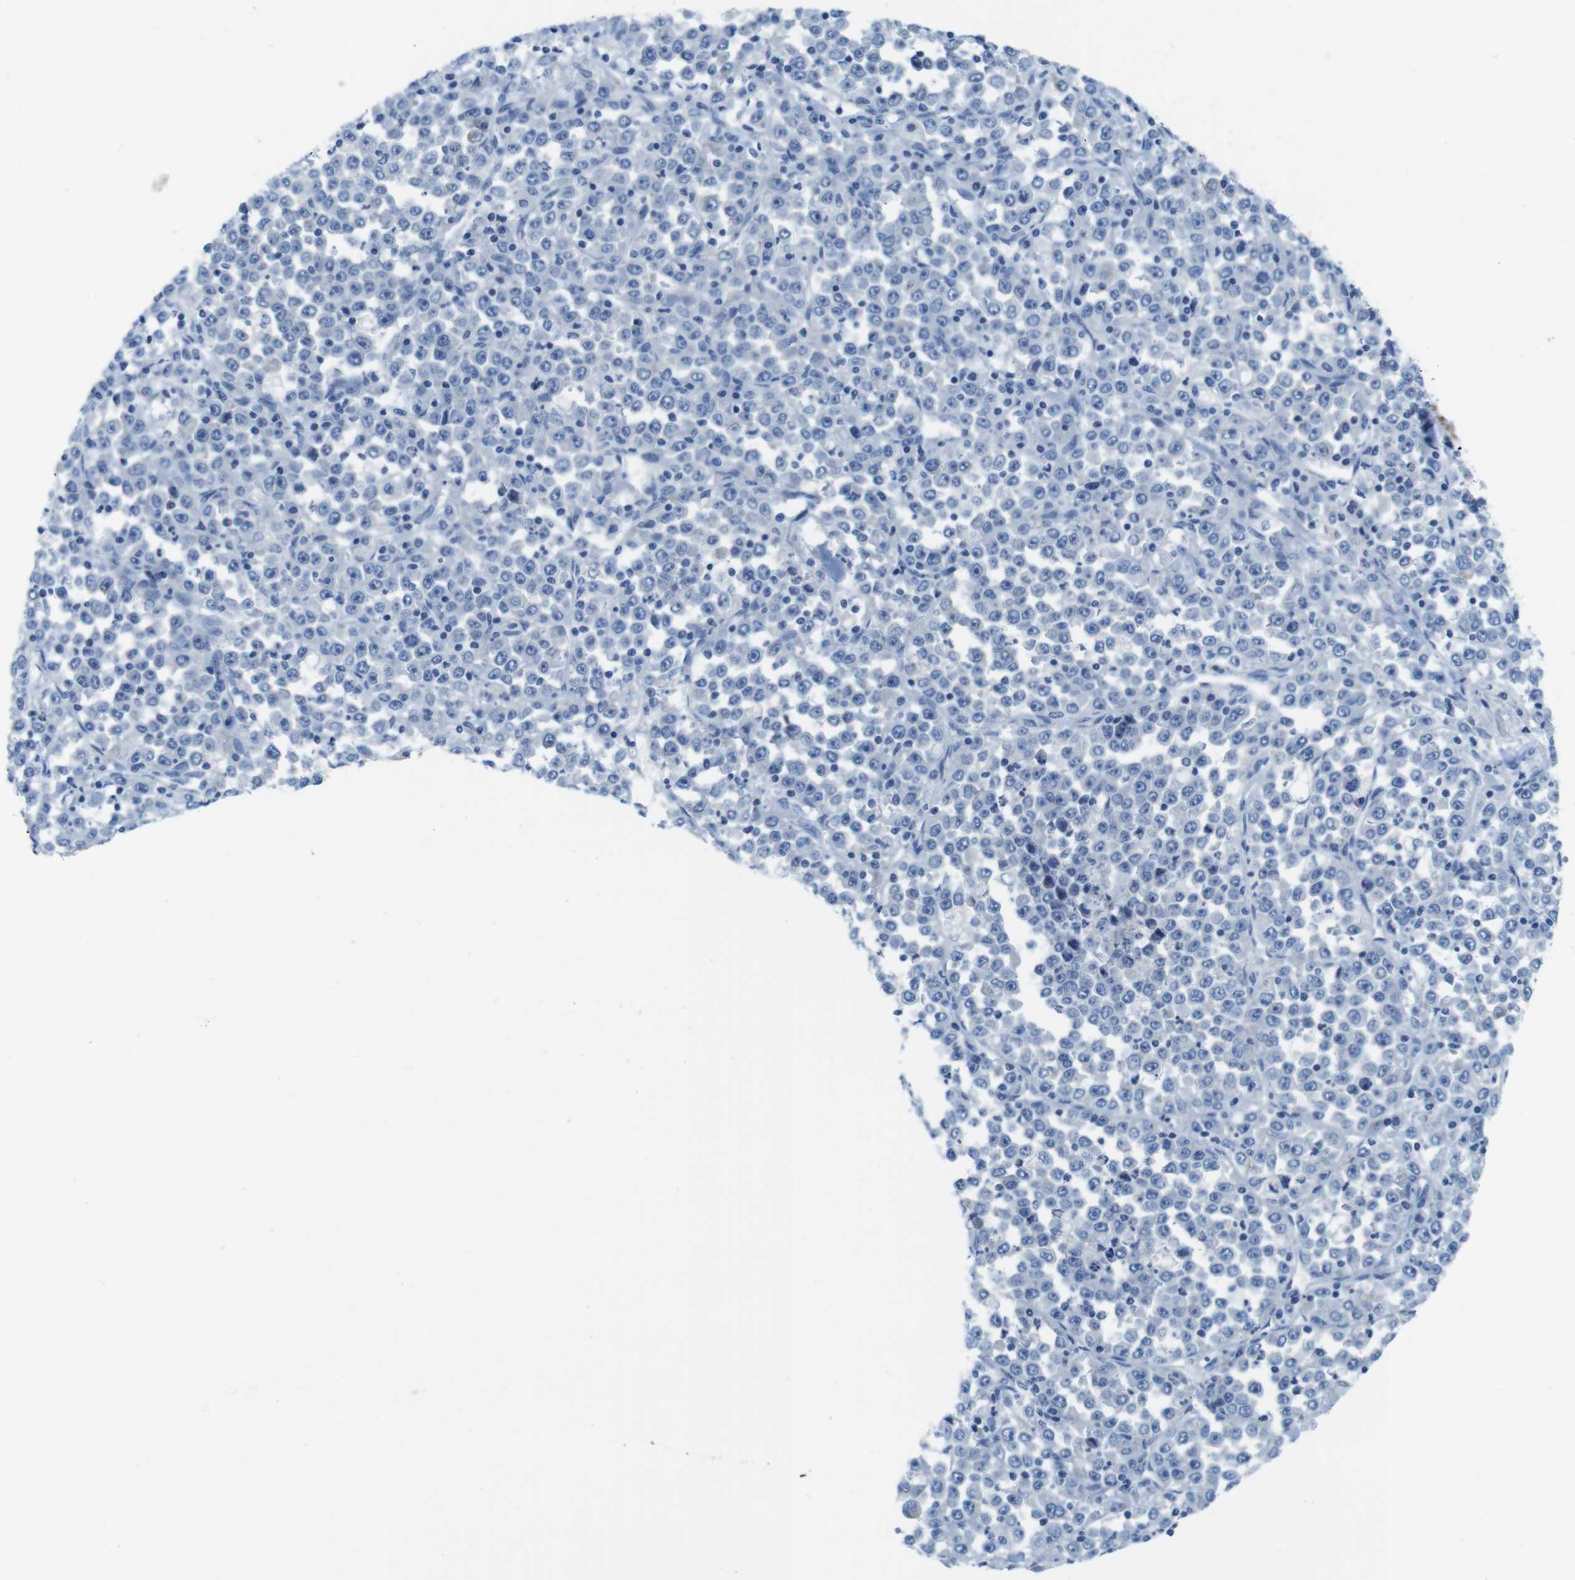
{"staining": {"intensity": "negative", "quantity": "none", "location": "none"}, "tissue": "stomach cancer", "cell_type": "Tumor cells", "image_type": "cancer", "snomed": [{"axis": "morphology", "description": "Normal tissue, NOS"}, {"axis": "morphology", "description": "Adenocarcinoma, NOS"}, {"axis": "topography", "description": "Stomach, upper"}, {"axis": "topography", "description": "Stomach"}], "caption": "DAB immunohistochemical staining of stomach adenocarcinoma exhibits no significant staining in tumor cells.", "gene": "ASIC5", "patient": {"sex": "male", "age": 59}}